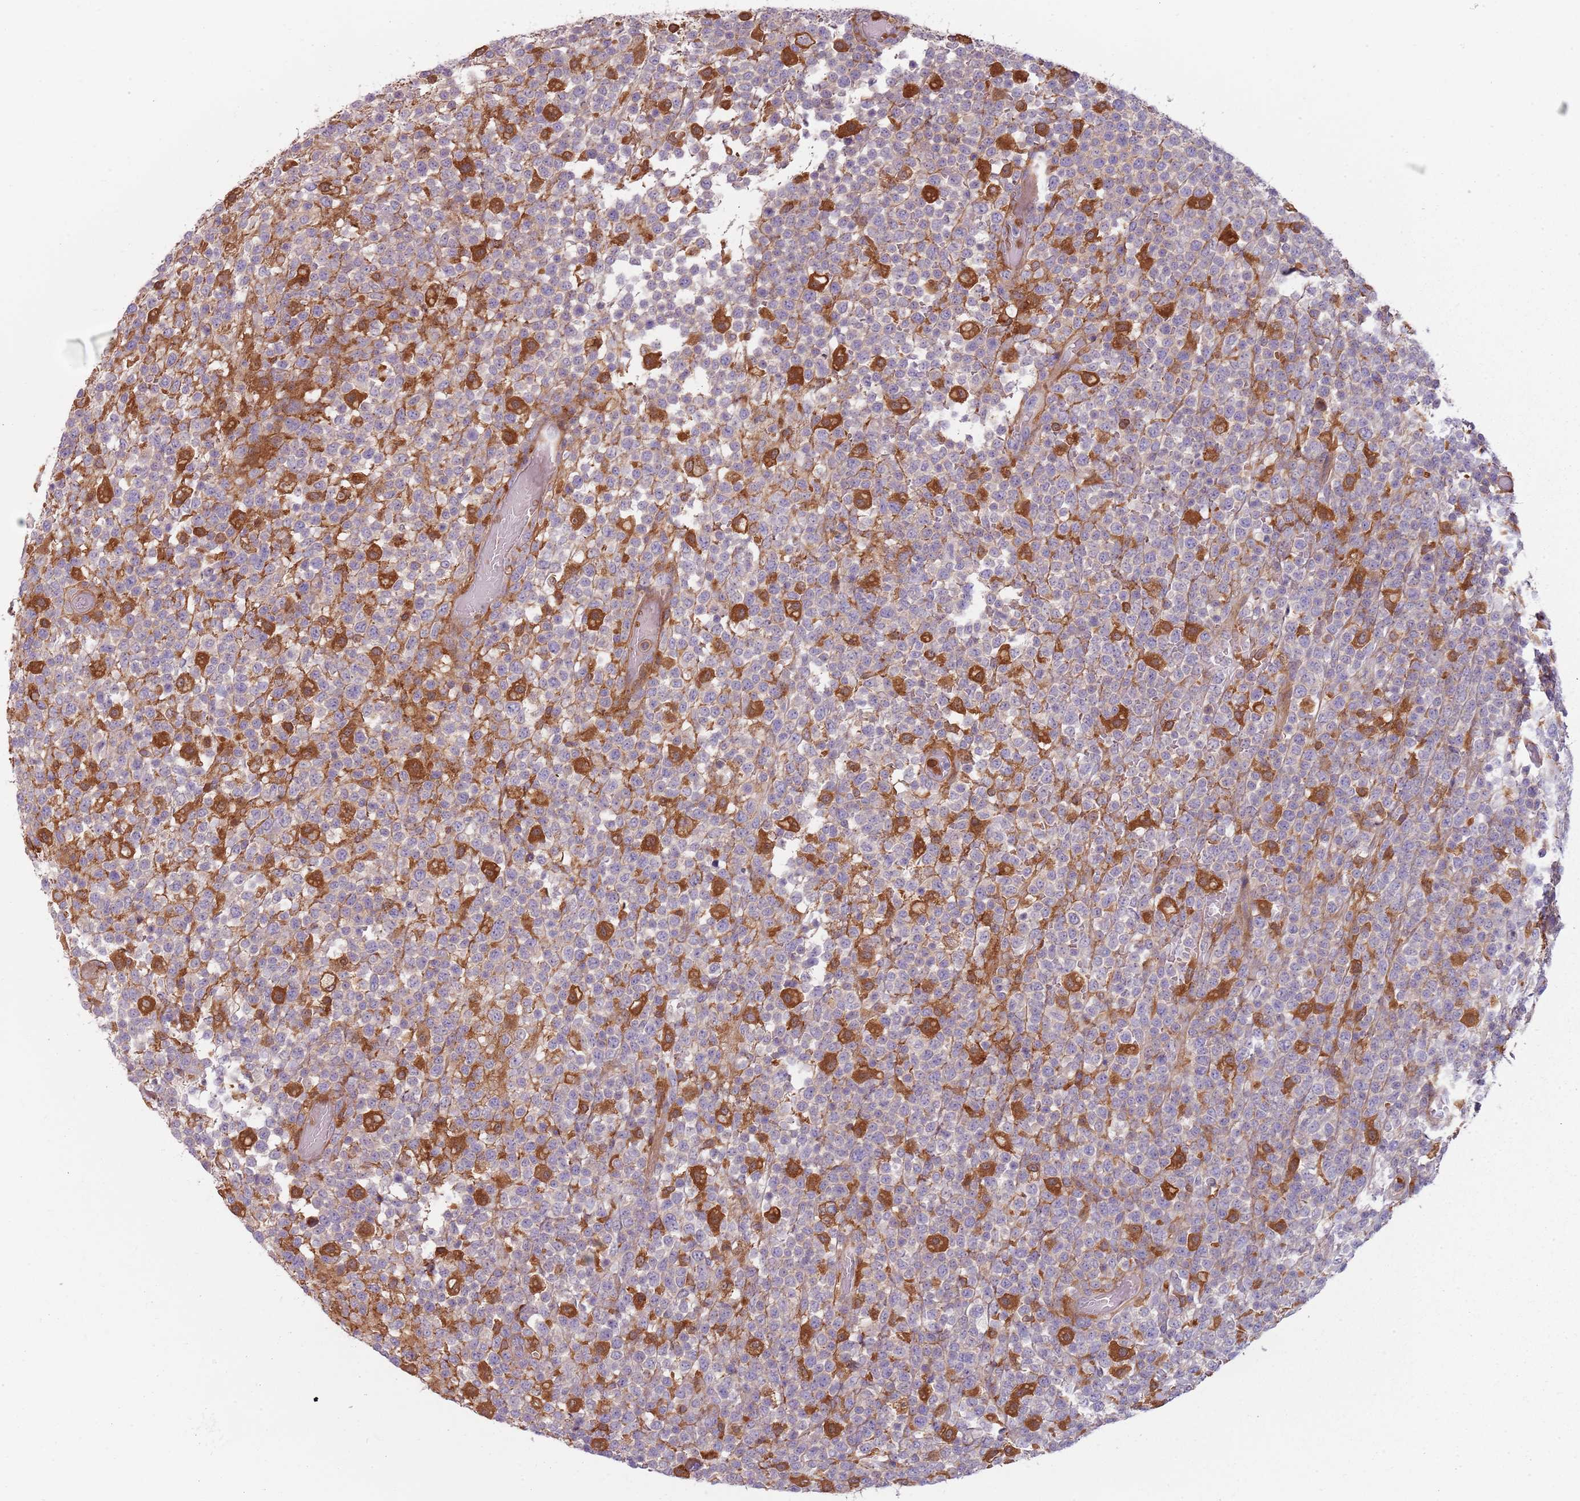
{"staining": {"intensity": "strong", "quantity": "<25%", "location": "cytoplasmic/membranous"}, "tissue": "lymphoma", "cell_type": "Tumor cells", "image_type": "cancer", "snomed": [{"axis": "morphology", "description": "Malignant lymphoma, non-Hodgkin's type, High grade"}, {"axis": "topography", "description": "Colon"}], "caption": "An immunohistochemistry photomicrograph of neoplastic tissue is shown. Protein staining in brown shows strong cytoplasmic/membranous positivity in high-grade malignant lymphoma, non-Hodgkin's type within tumor cells.", "gene": "NADK", "patient": {"sex": "female", "age": 53}}